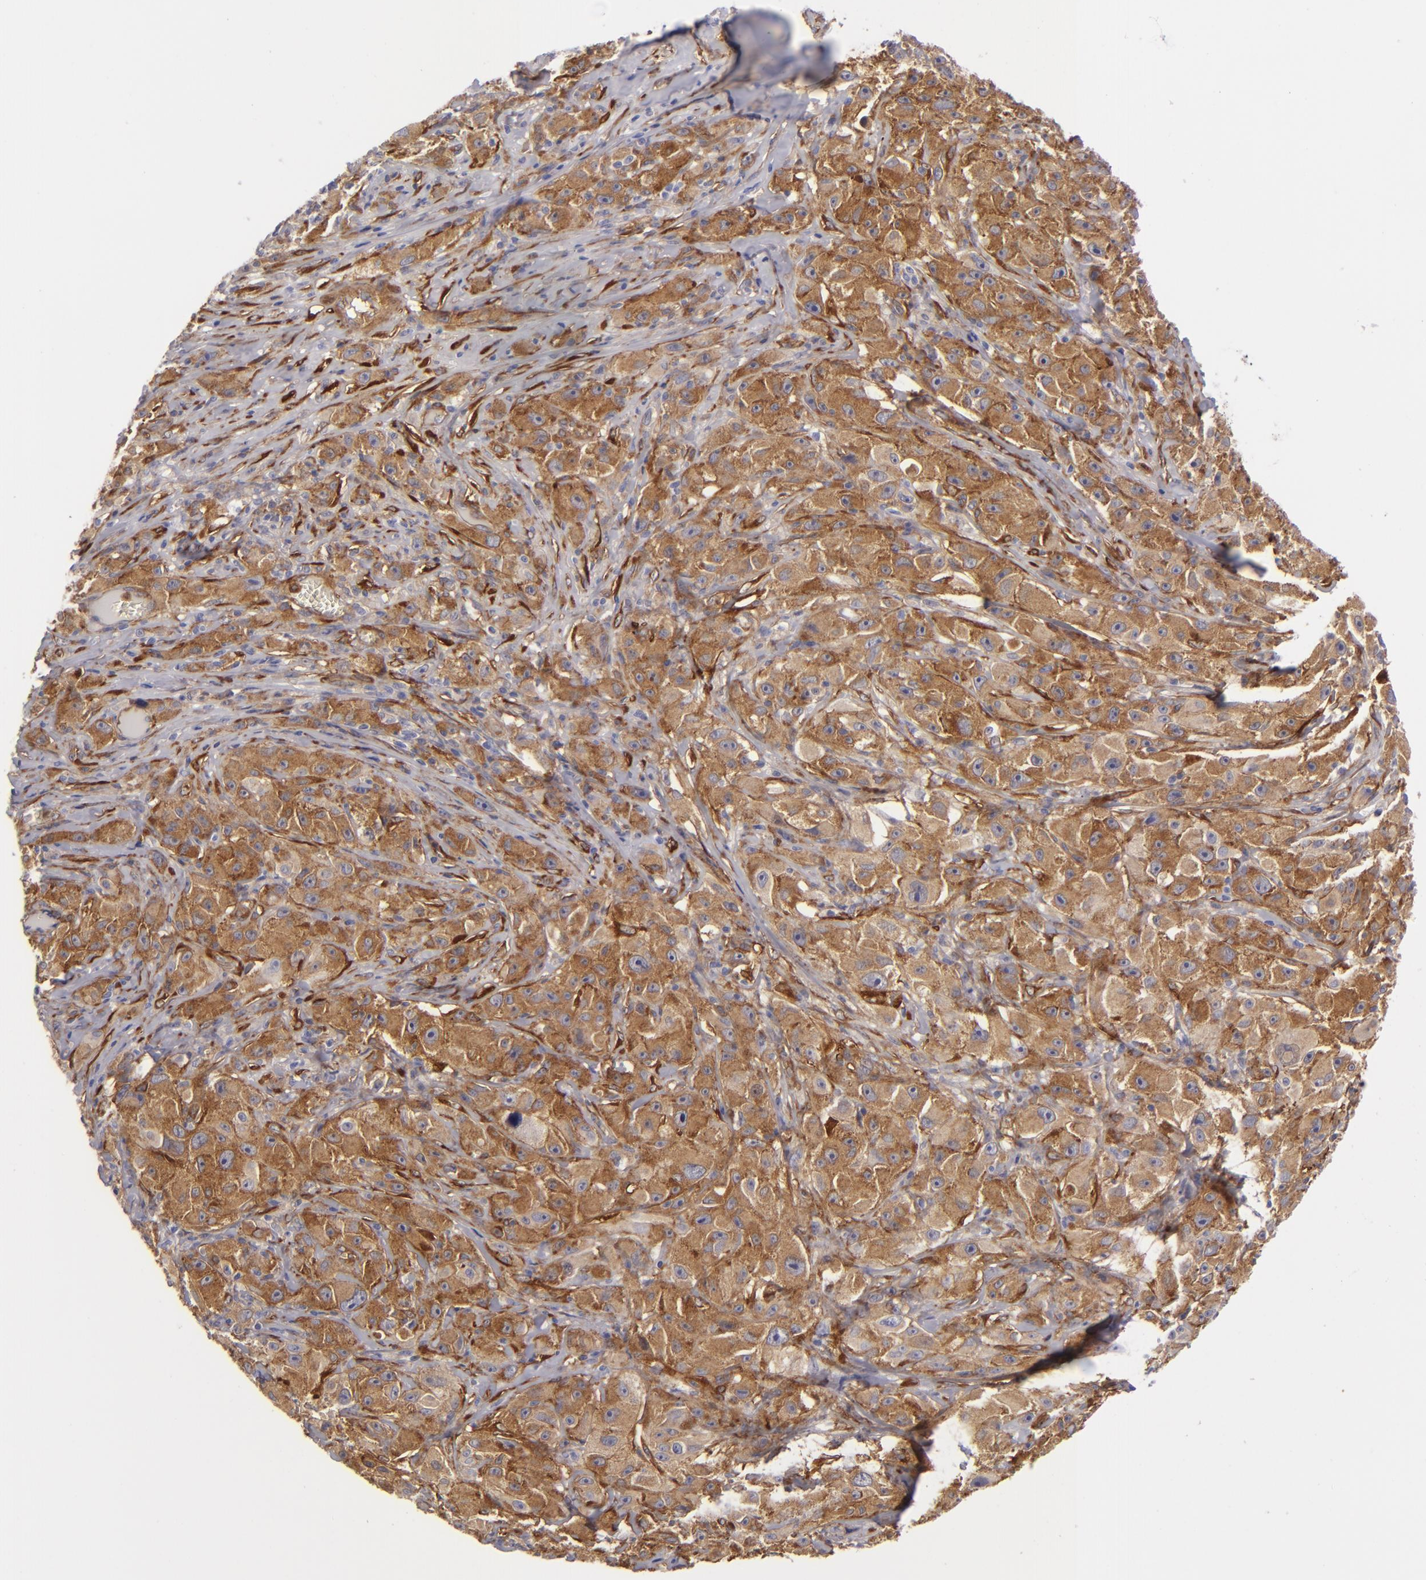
{"staining": {"intensity": "moderate", "quantity": ">75%", "location": "cytoplasmic/membranous"}, "tissue": "melanoma", "cell_type": "Tumor cells", "image_type": "cancer", "snomed": [{"axis": "morphology", "description": "Malignant melanoma, NOS"}, {"axis": "topography", "description": "Skin"}], "caption": "Protein expression analysis of human malignant melanoma reveals moderate cytoplasmic/membranous staining in approximately >75% of tumor cells.", "gene": "VCL", "patient": {"sex": "male", "age": 56}}